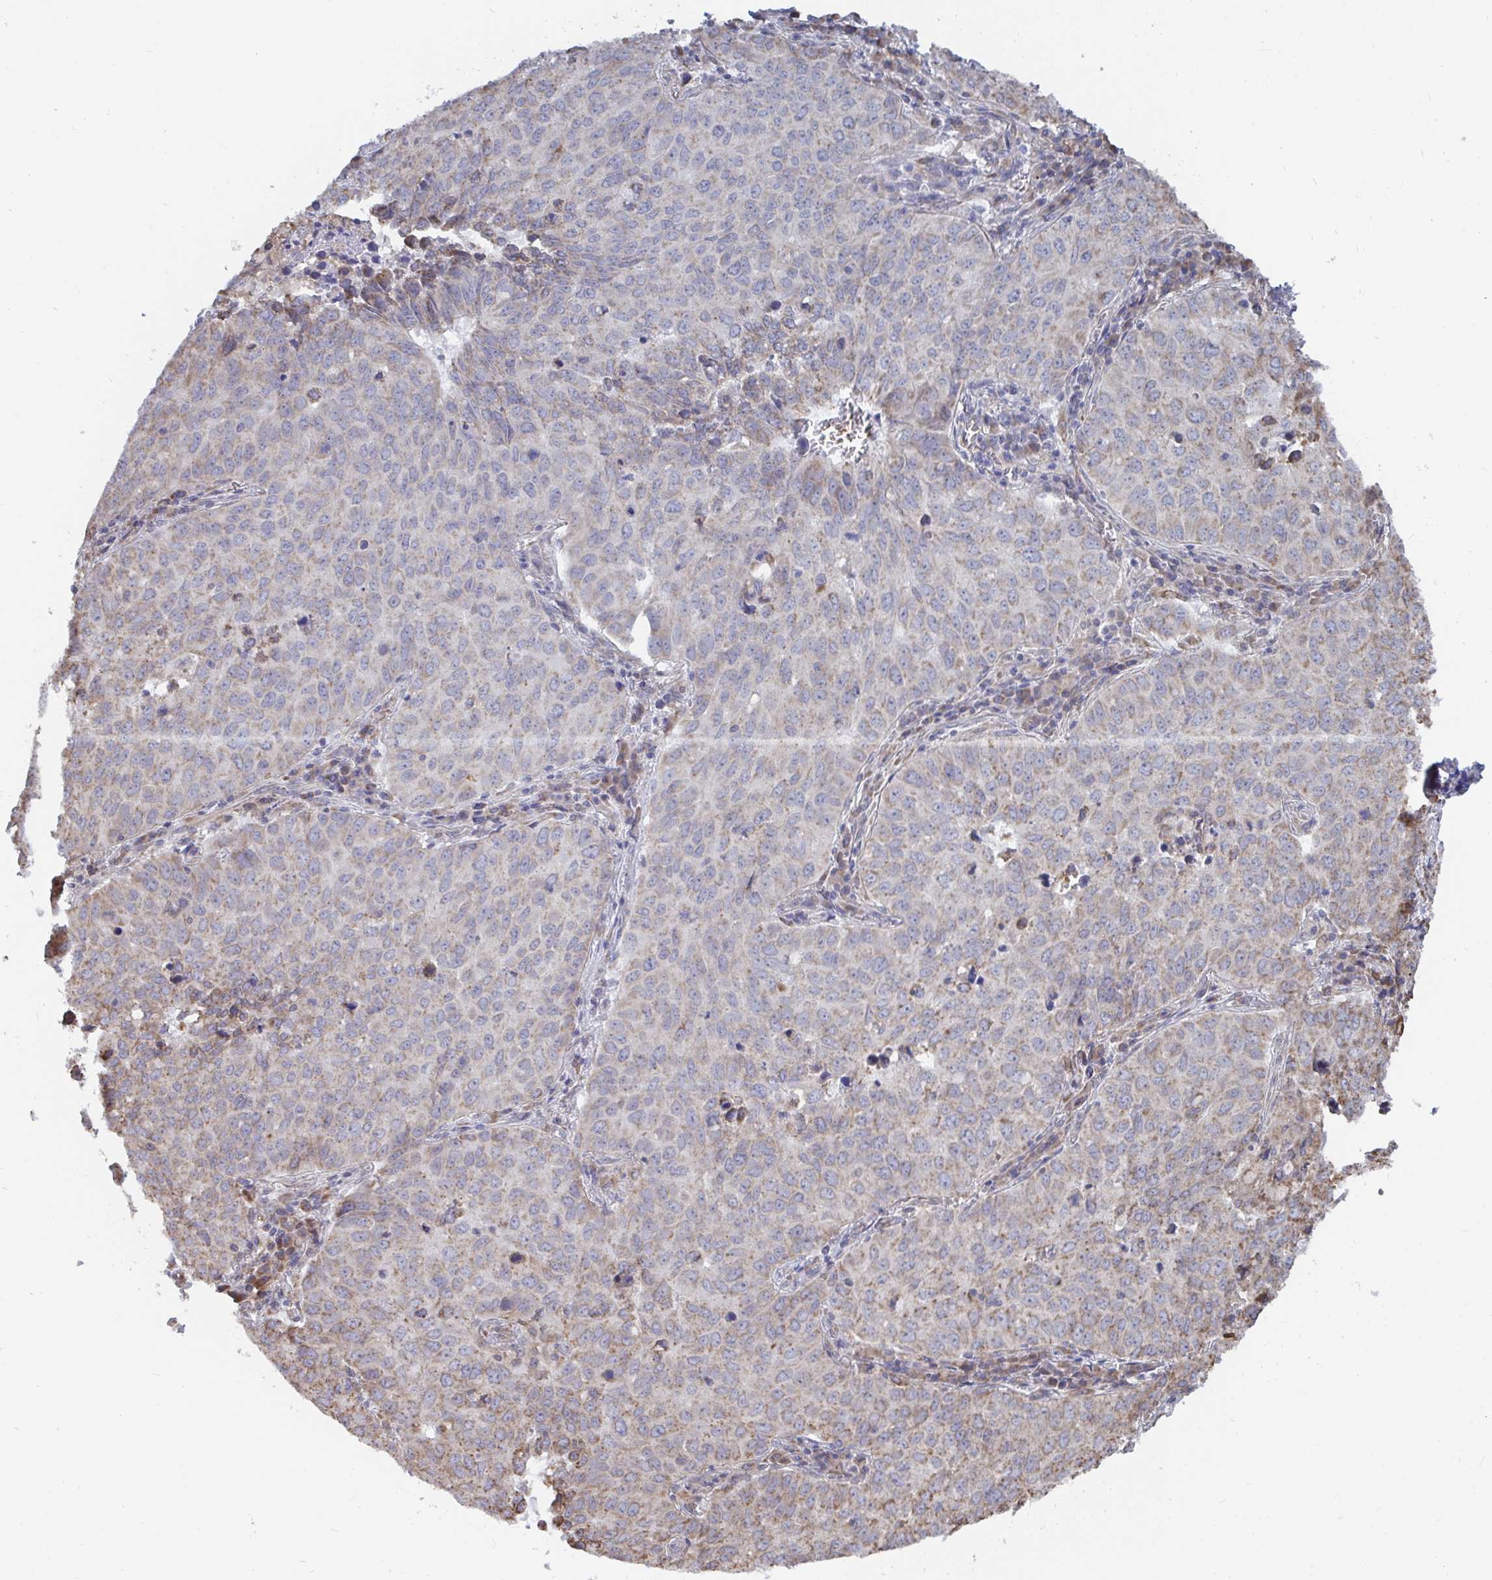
{"staining": {"intensity": "weak", "quantity": "25%-75%", "location": "cytoplasmic/membranous"}, "tissue": "lung cancer", "cell_type": "Tumor cells", "image_type": "cancer", "snomed": [{"axis": "morphology", "description": "Adenocarcinoma, NOS"}, {"axis": "topography", "description": "Lung"}], "caption": "Lung adenocarcinoma stained for a protein (brown) displays weak cytoplasmic/membranous positive positivity in approximately 25%-75% of tumor cells.", "gene": "ELAVL1", "patient": {"sex": "female", "age": 50}}